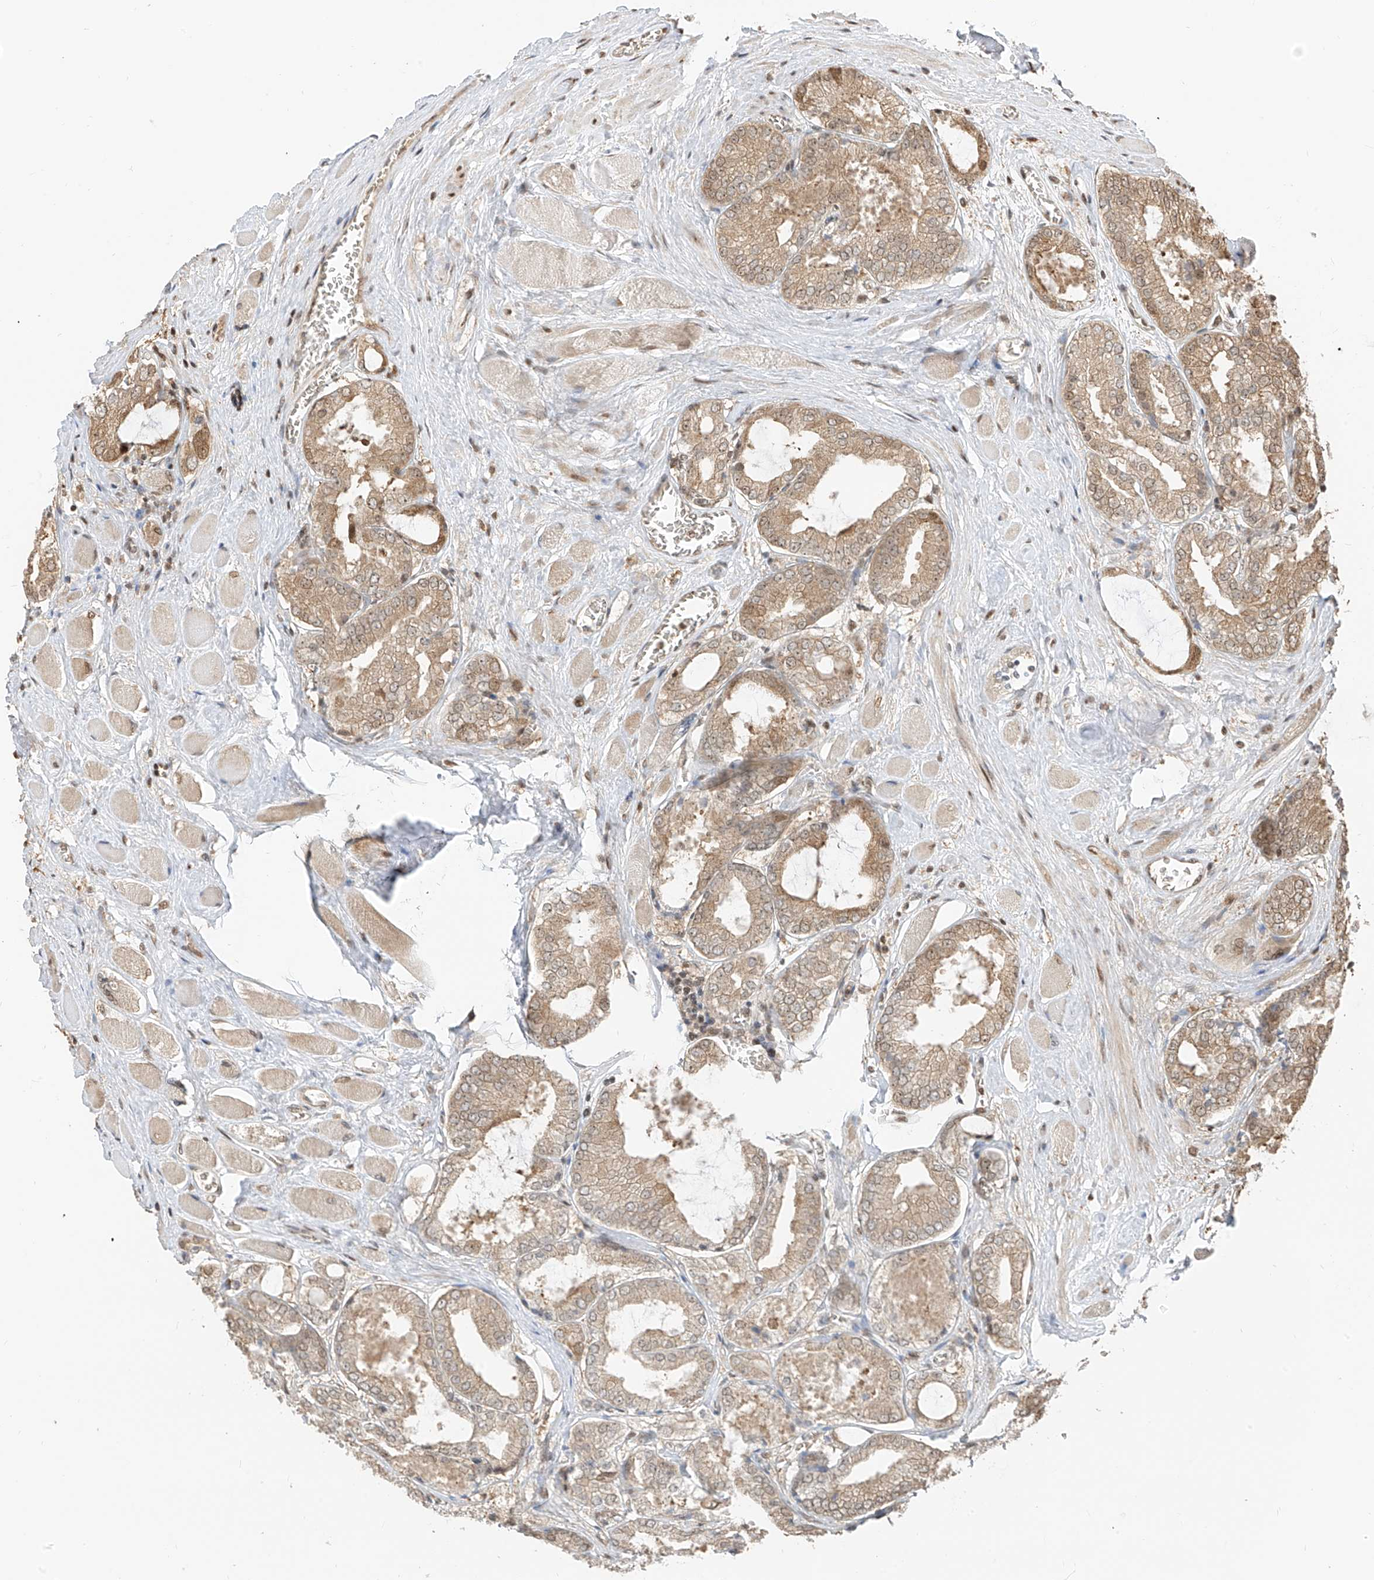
{"staining": {"intensity": "weak", "quantity": "25%-75%", "location": "cytoplasmic/membranous"}, "tissue": "prostate cancer", "cell_type": "Tumor cells", "image_type": "cancer", "snomed": [{"axis": "morphology", "description": "Adenocarcinoma, Low grade"}, {"axis": "topography", "description": "Prostate"}], "caption": "The micrograph reveals immunohistochemical staining of low-grade adenocarcinoma (prostate). There is weak cytoplasmic/membranous staining is appreciated in approximately 25%-75% of tumor cells.", "gene": "VMP1", "patient": {"sex": "male", "age": 67}}